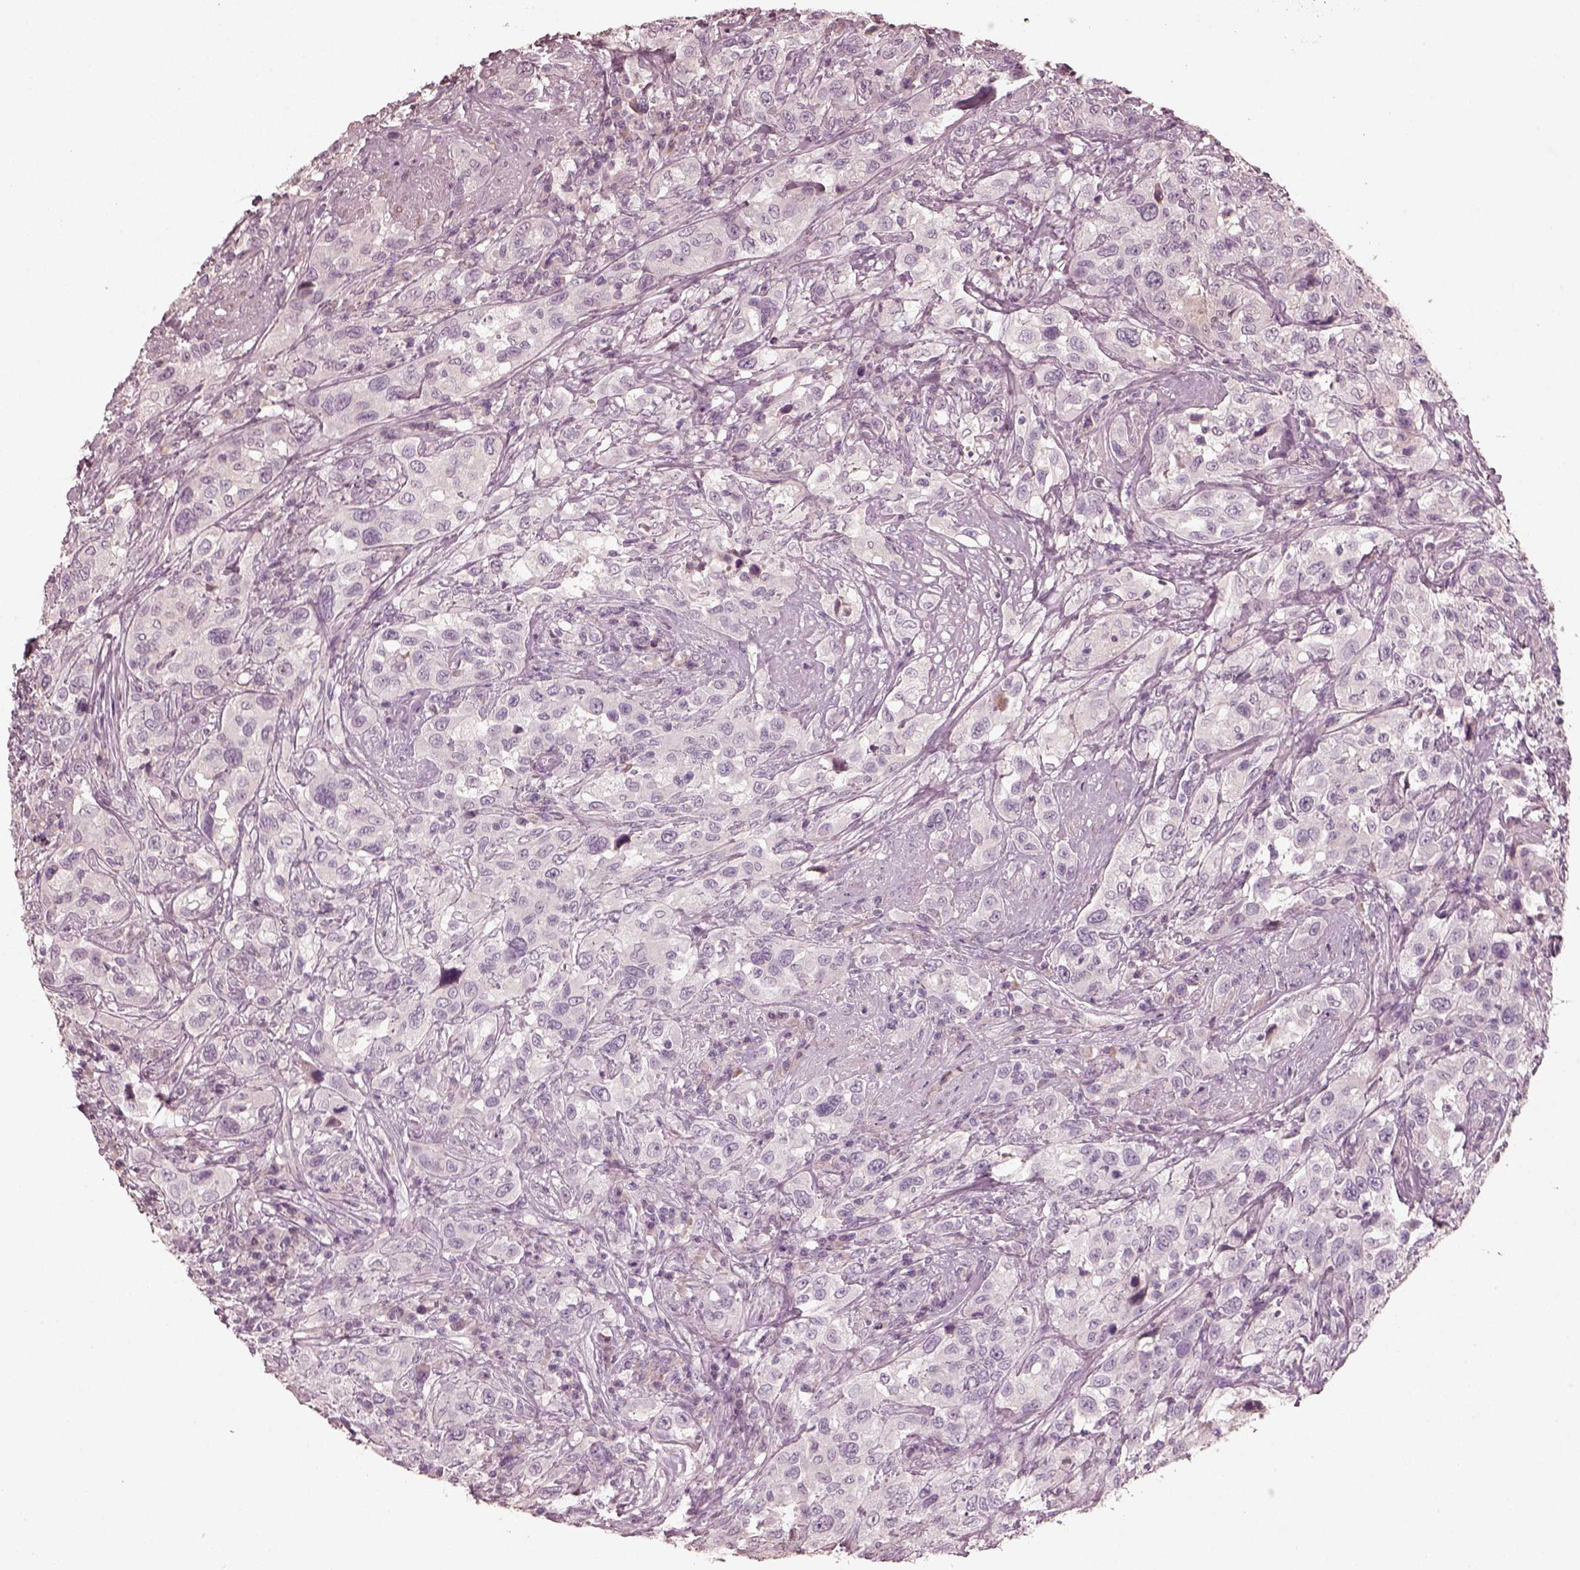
{"staining": {"intensity": "negative", "quantity": "none", "location": "none"}, "tissue": "urothelial cancer", "cell_type": "Tumor cells", "image_type": "cancer", "snomed": [{"axis": "morphology", "description": "Urothelial carcinoma, NOS"}, {"axis": "morphology", "description": "Urothelial carcinoma, High grade"}, {"axis": "topography", "description": "Urinary bladder"}], "caption": "High magnification brightfield microscopy of urothelial cancer stained with DAB (3,3'-diaminobenzidine) (brown) and counterstained with hematoxylin (blue): tumor cells show no significant expression.", "gene": "OPTC", "patient": {"sex": "female", "age": 64}}